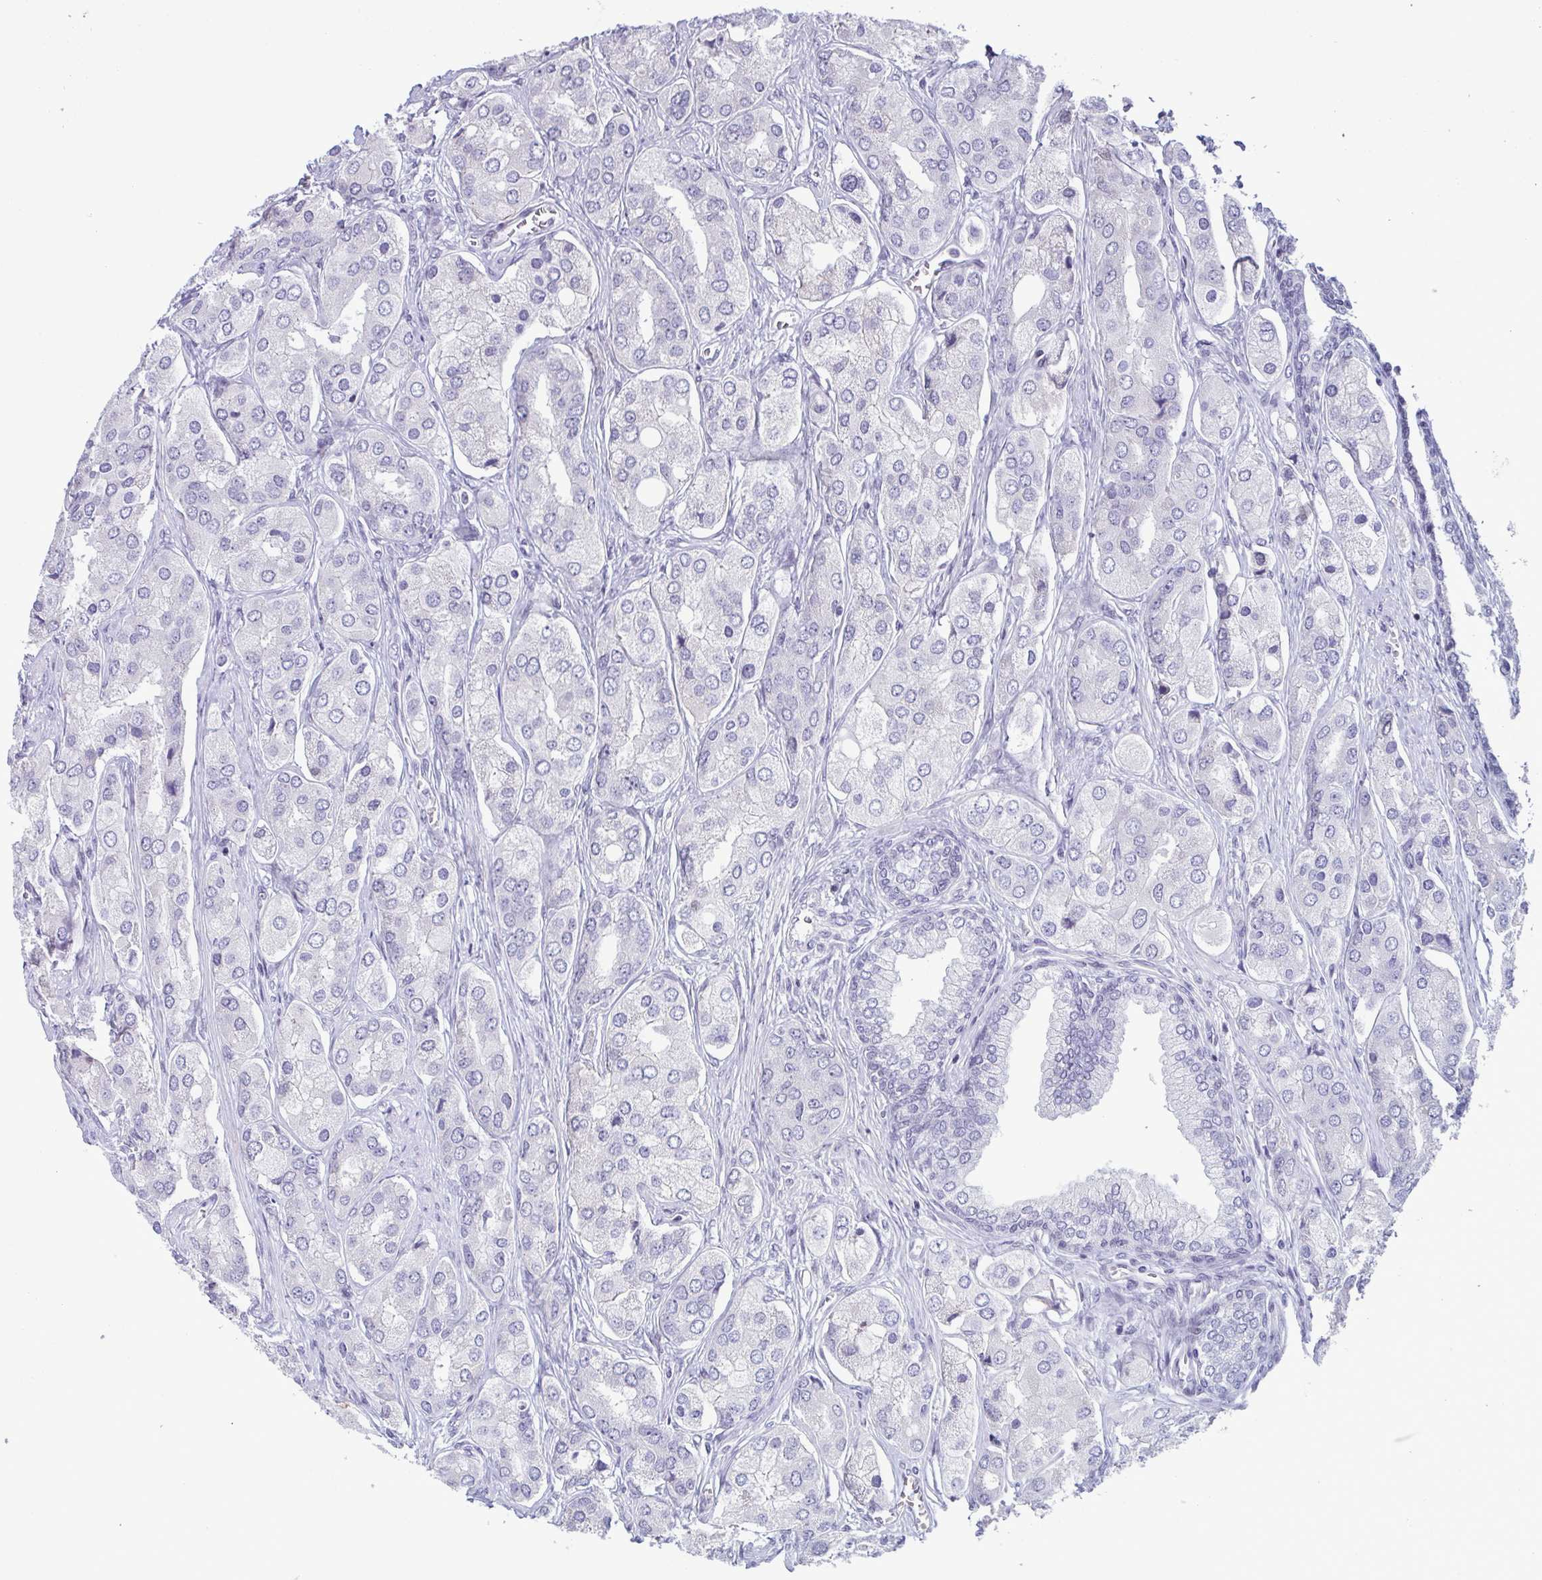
{"staining": {"intensity": "negative", "quantity": "none", "location": "none"}, "tissue": "prostate cancer", "cell_type": "Tumor cells", "image_type": "cancer", "snomed": [{"axis": "morphology", "description": "Adenocarcinoma, Low grade"}, {"axis": "topography", "description": "Prostate"}], "caption": "Tumor cells show no significant protein positivity in prostate cancer (low-grade adenocarcinoma). (DAB (3,3'-diaminobenzidine) immunohistochemistry with hematoxylin counter stain).", "gene": "IRF1", "patient": {"sex": "male", "age": 69}}